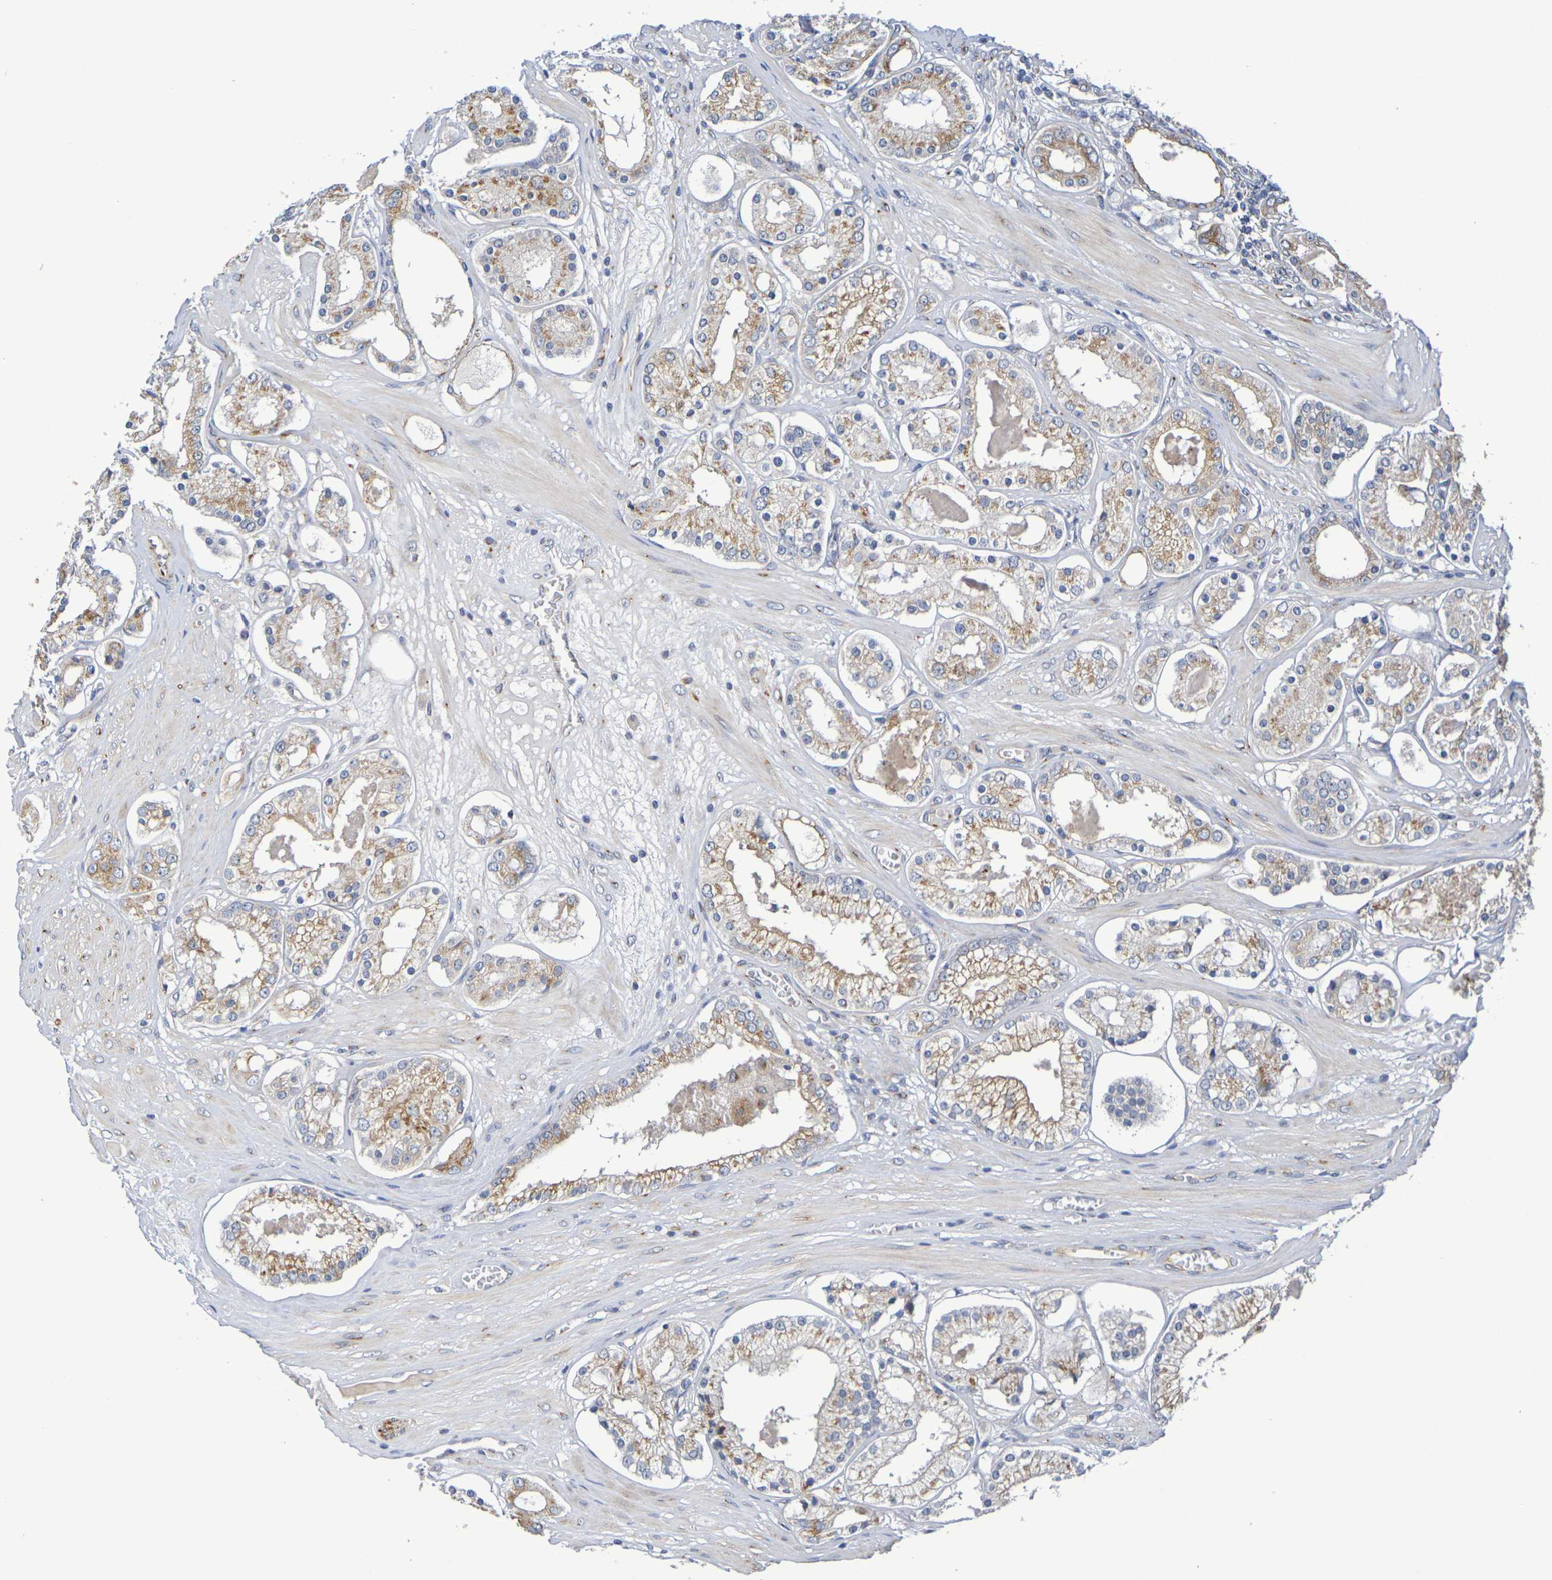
{"staining": {"intensity": "moderate", "quantity": ">75%", "location": "cytoplasmic/membranous"}, "tissue": "prostate cancer", "cell_type": "Tumor cells", "image_type": "cancer", "snomed": [{"axis": "morphology", "description": "Adenocarcinoma, High grade"}, {"axis": "topography", "description": "Prostate"}], "caption": "Immunohistochemical staining of prostate high-grade adenocarcinoma shows medium levels of moderate cytoplasmic/membranous expression in about >75% of tumor cells.", "gene": "DCP2", "patient": {"sex": "male", "age": 66}}